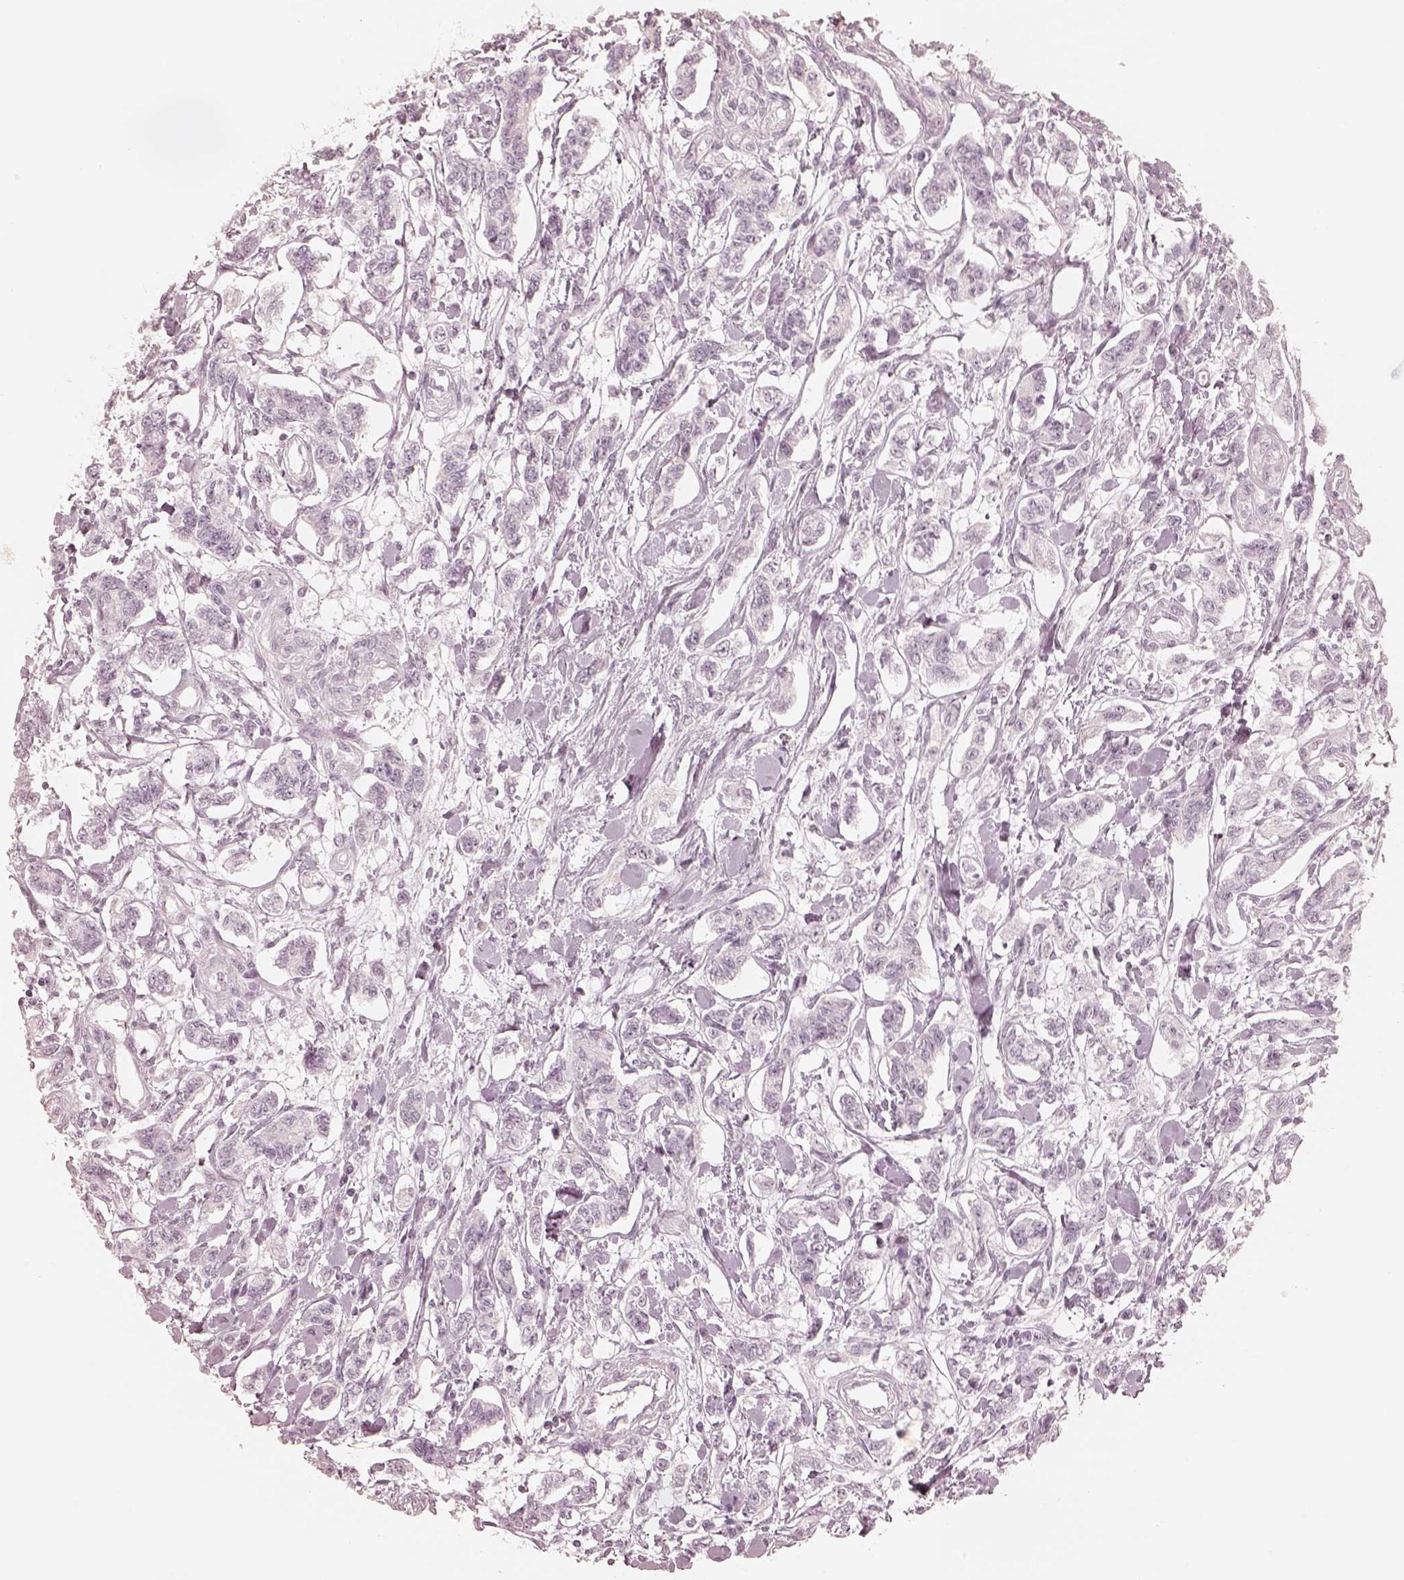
{"staining": {"intensity": "negative", "quantity": "none", "location": "none"}, "tissue": "carcinoid", "cell_type": "Tumor cells", "image_type": "cancer", "snomed": [{"axis": "morphology", "description": "Carcinoid, malignant, NOS"}, {"axis": "topography", "description": "Kidney"}], "caption": "DAB immunohistochemical staining of human malignant carcinoid reveals no significant expression in tumor cells.", "gene": "KRT82", "patient": {"sex": "female", "age": 41}}